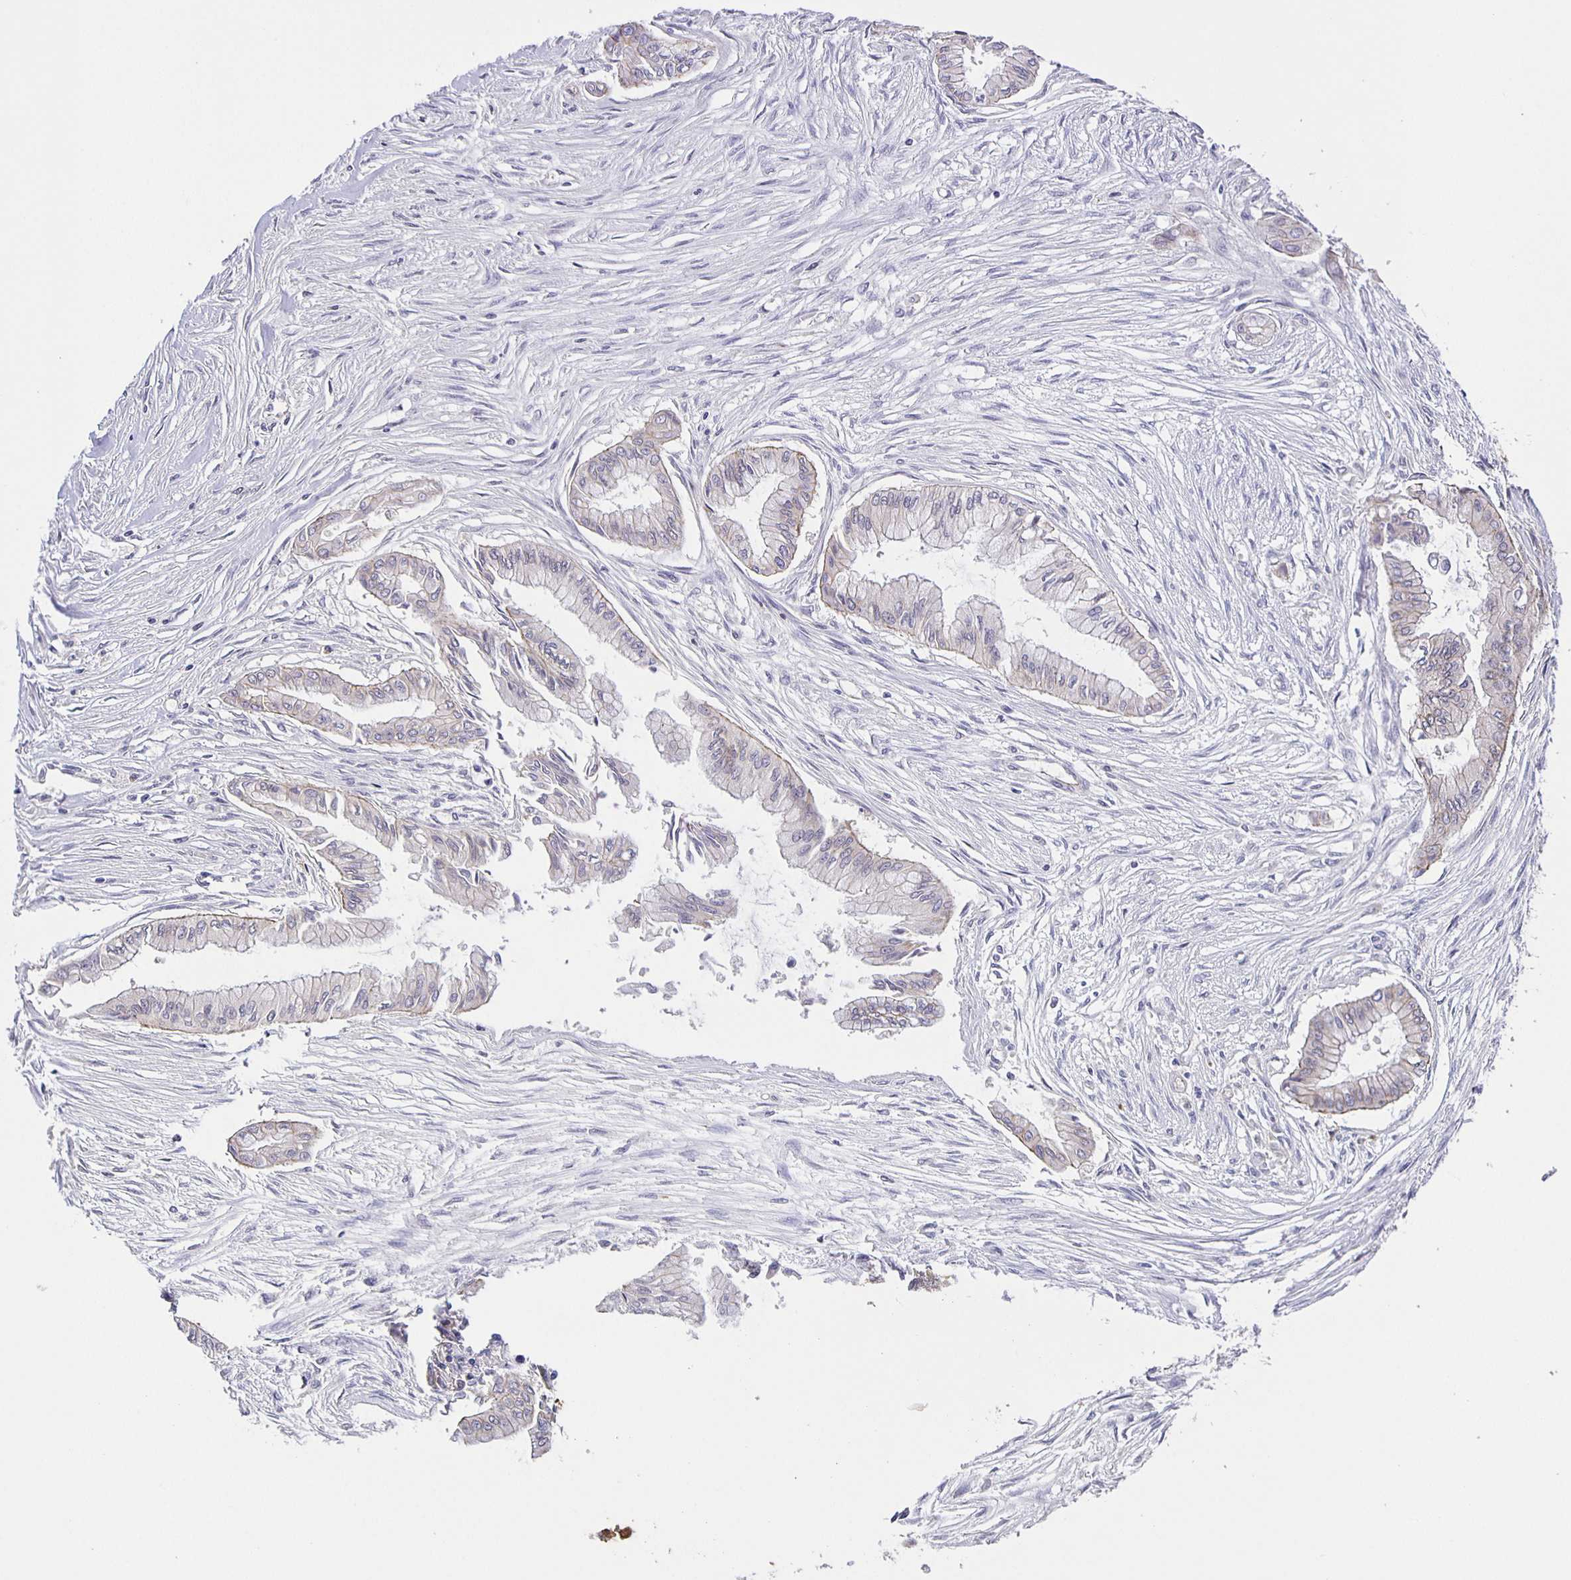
{"staining": {"intensity": "negative", "quantity": "none", "location": "none"}, "tissue": "pancreatic cancer", "cell_type": "Tumor cells", "image_type": "cancer", "snomed": [{"axis": "morphology", "description": "Adenocarcinoma, NOS"}, {"axis": "topography", "description": "Pancreas"}], "caption": "This image is of pancreatic cancer (adenocarcinoma) stained with IHC to label a protein in brown with the nuclei are counter-stained blue. There is no positivity in tumor cells.", "gene": "JMJD4", "patient": {"sex": "female", "age": 68}}